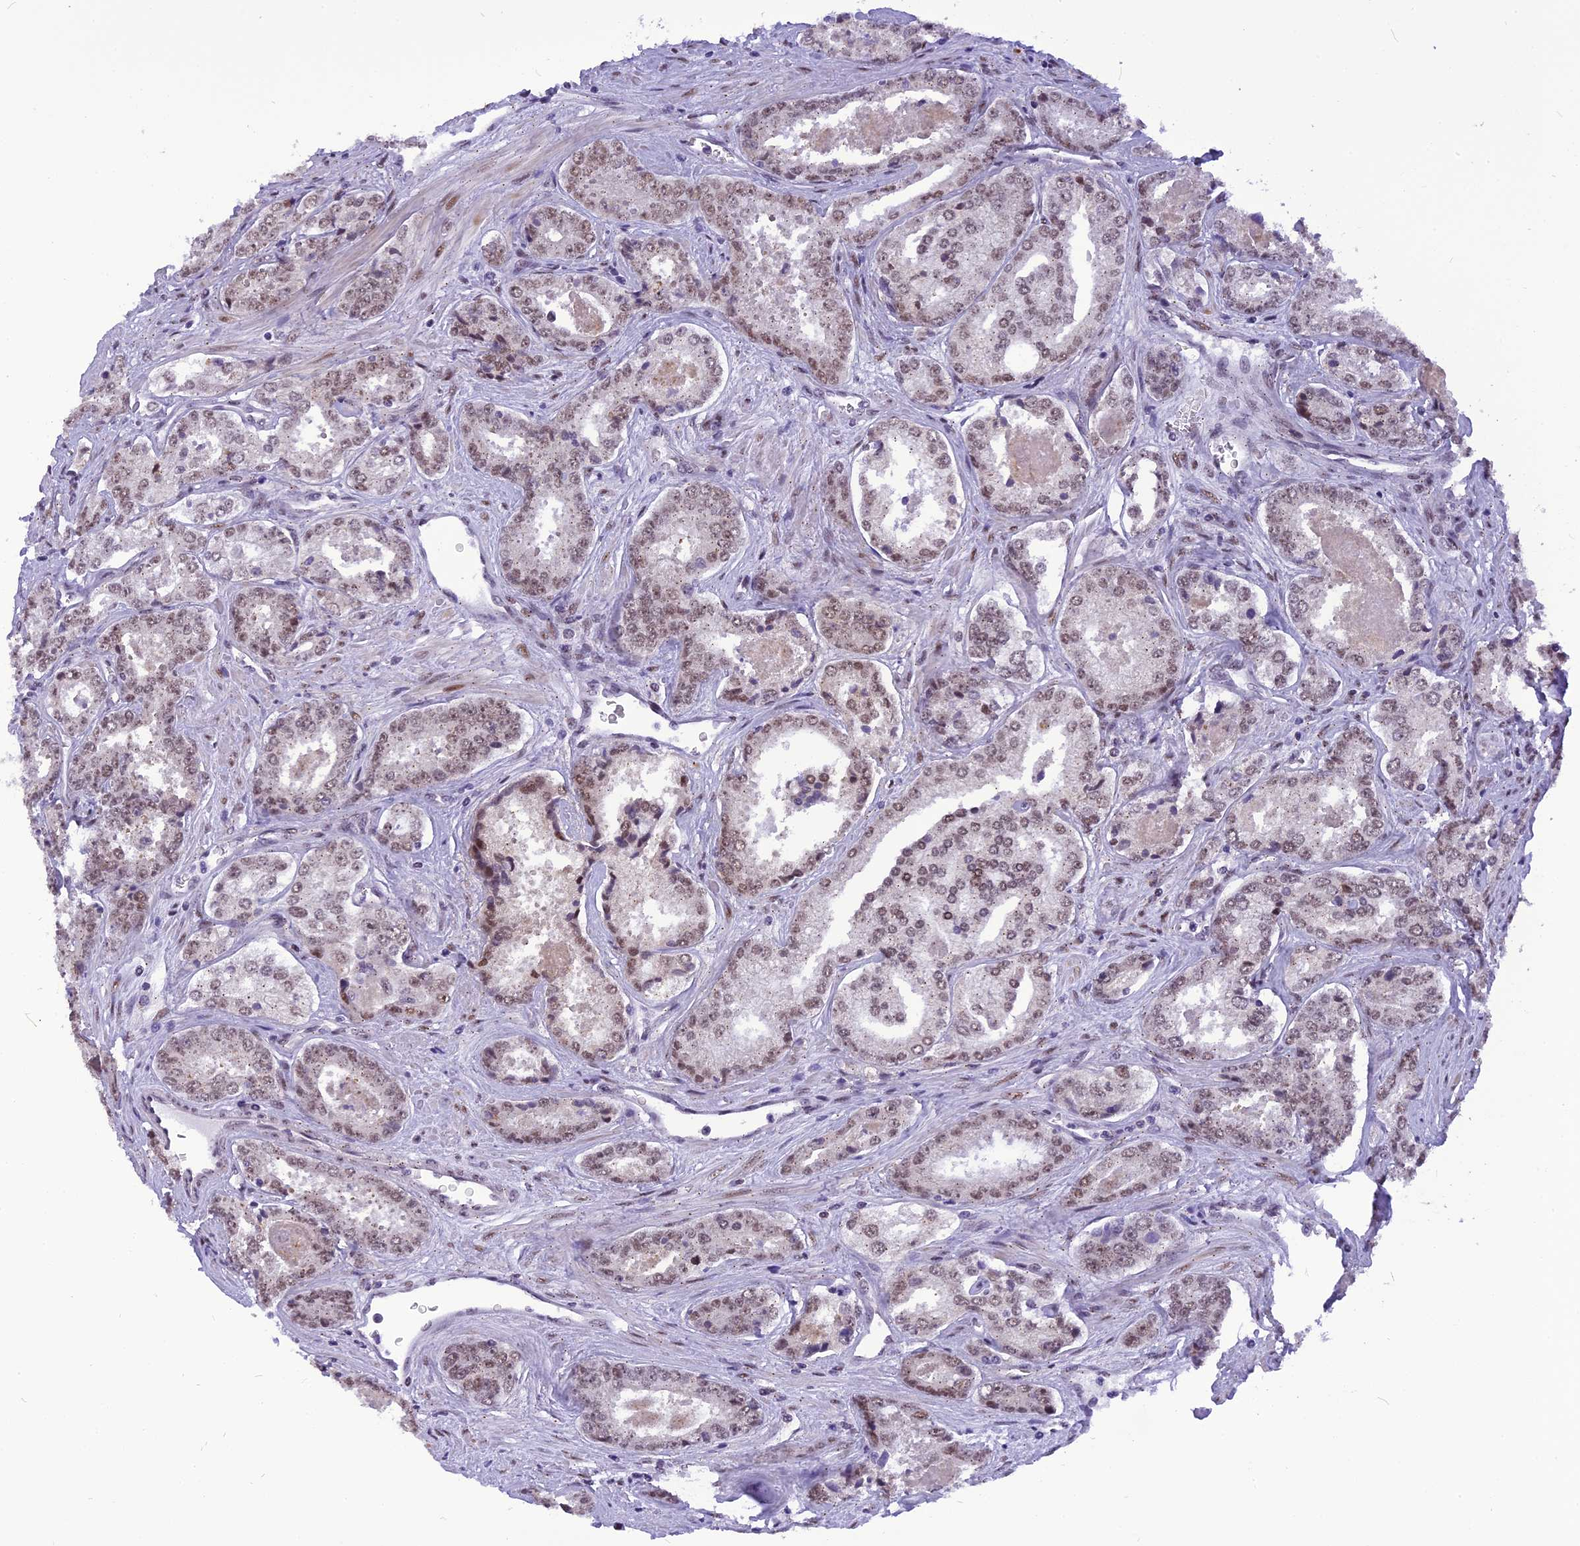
{"staining": {"intensity": "weak", "quantity": ">75%", "location": "nuclear"}, "tissue": "prostate cancer", "cell_type": "Tumor cells", "image_type": "cancer", "snomed": [{"axis": "morphology", "description": "Adenocarcinoma, Low grade"}, {"axis": "topography", "description": "Prostate"}], "caption": "This micrograph shows IHC staining of human prostate cancer, with low weak nuclear expression in approximately >75% of tumor cells.", "gene": "IRF2BP1", "patient": {"sex": "male", "age": 68}}